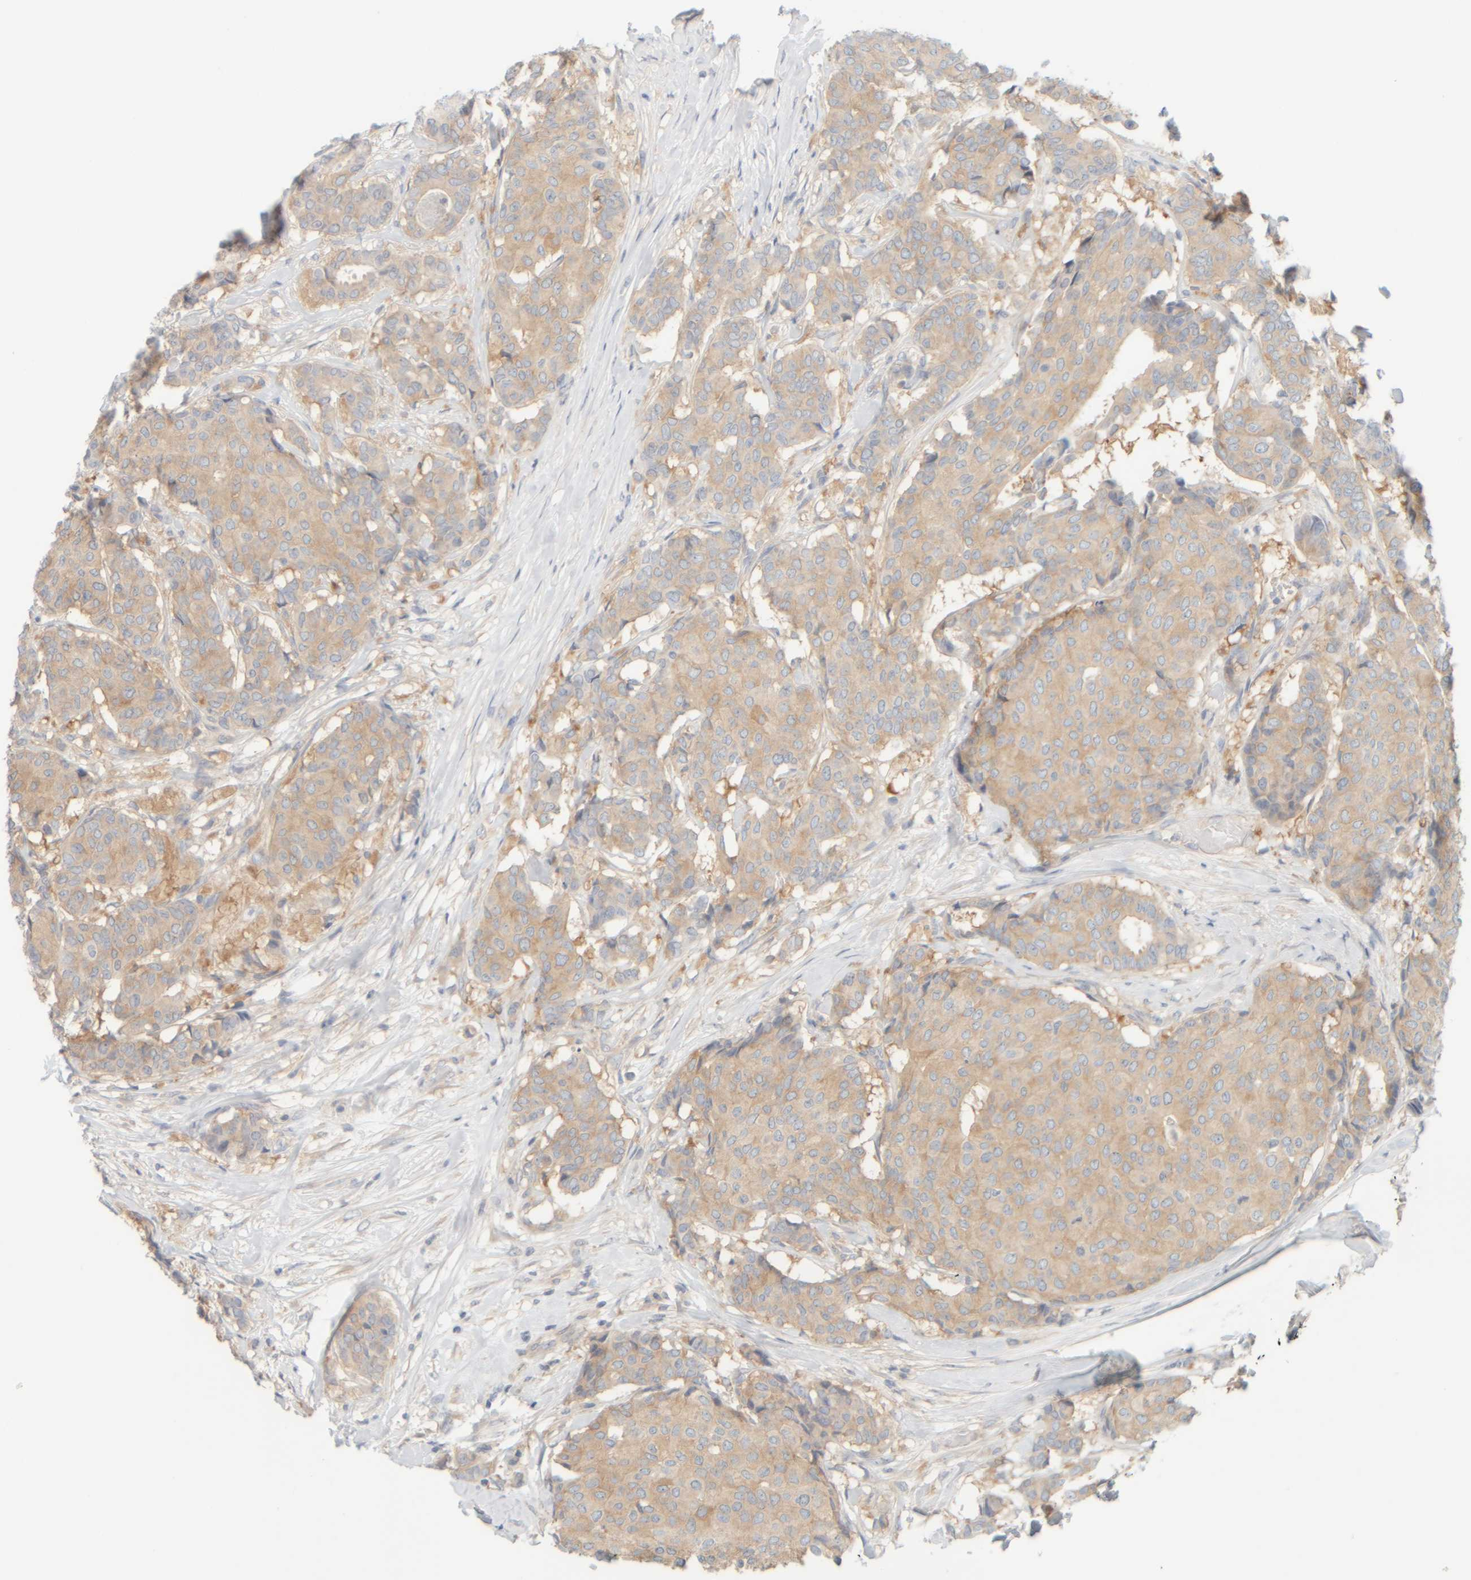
{"staining": {"intensity": "weak", "quantity": ">75%", "location": "cytoplasmic/membranous"}, "tissue": "breast cancer", "cell_type": "Tumor cells", "image_type": "cancer", "snomed": [{"axis": "morphology", "description": "Duct carcinoma"}, {"axis": "topography", "description": "Breast"}], "caption": "Immunohistochemical staining of intraductal carcinoma (breast) demonstrates weak cytoplasmic/membranous protein positivity in approximately >75% of tumor cells.", "gene": "PTGES3L-AARSD1", "patient": {"sex": "female", "age": 75}}